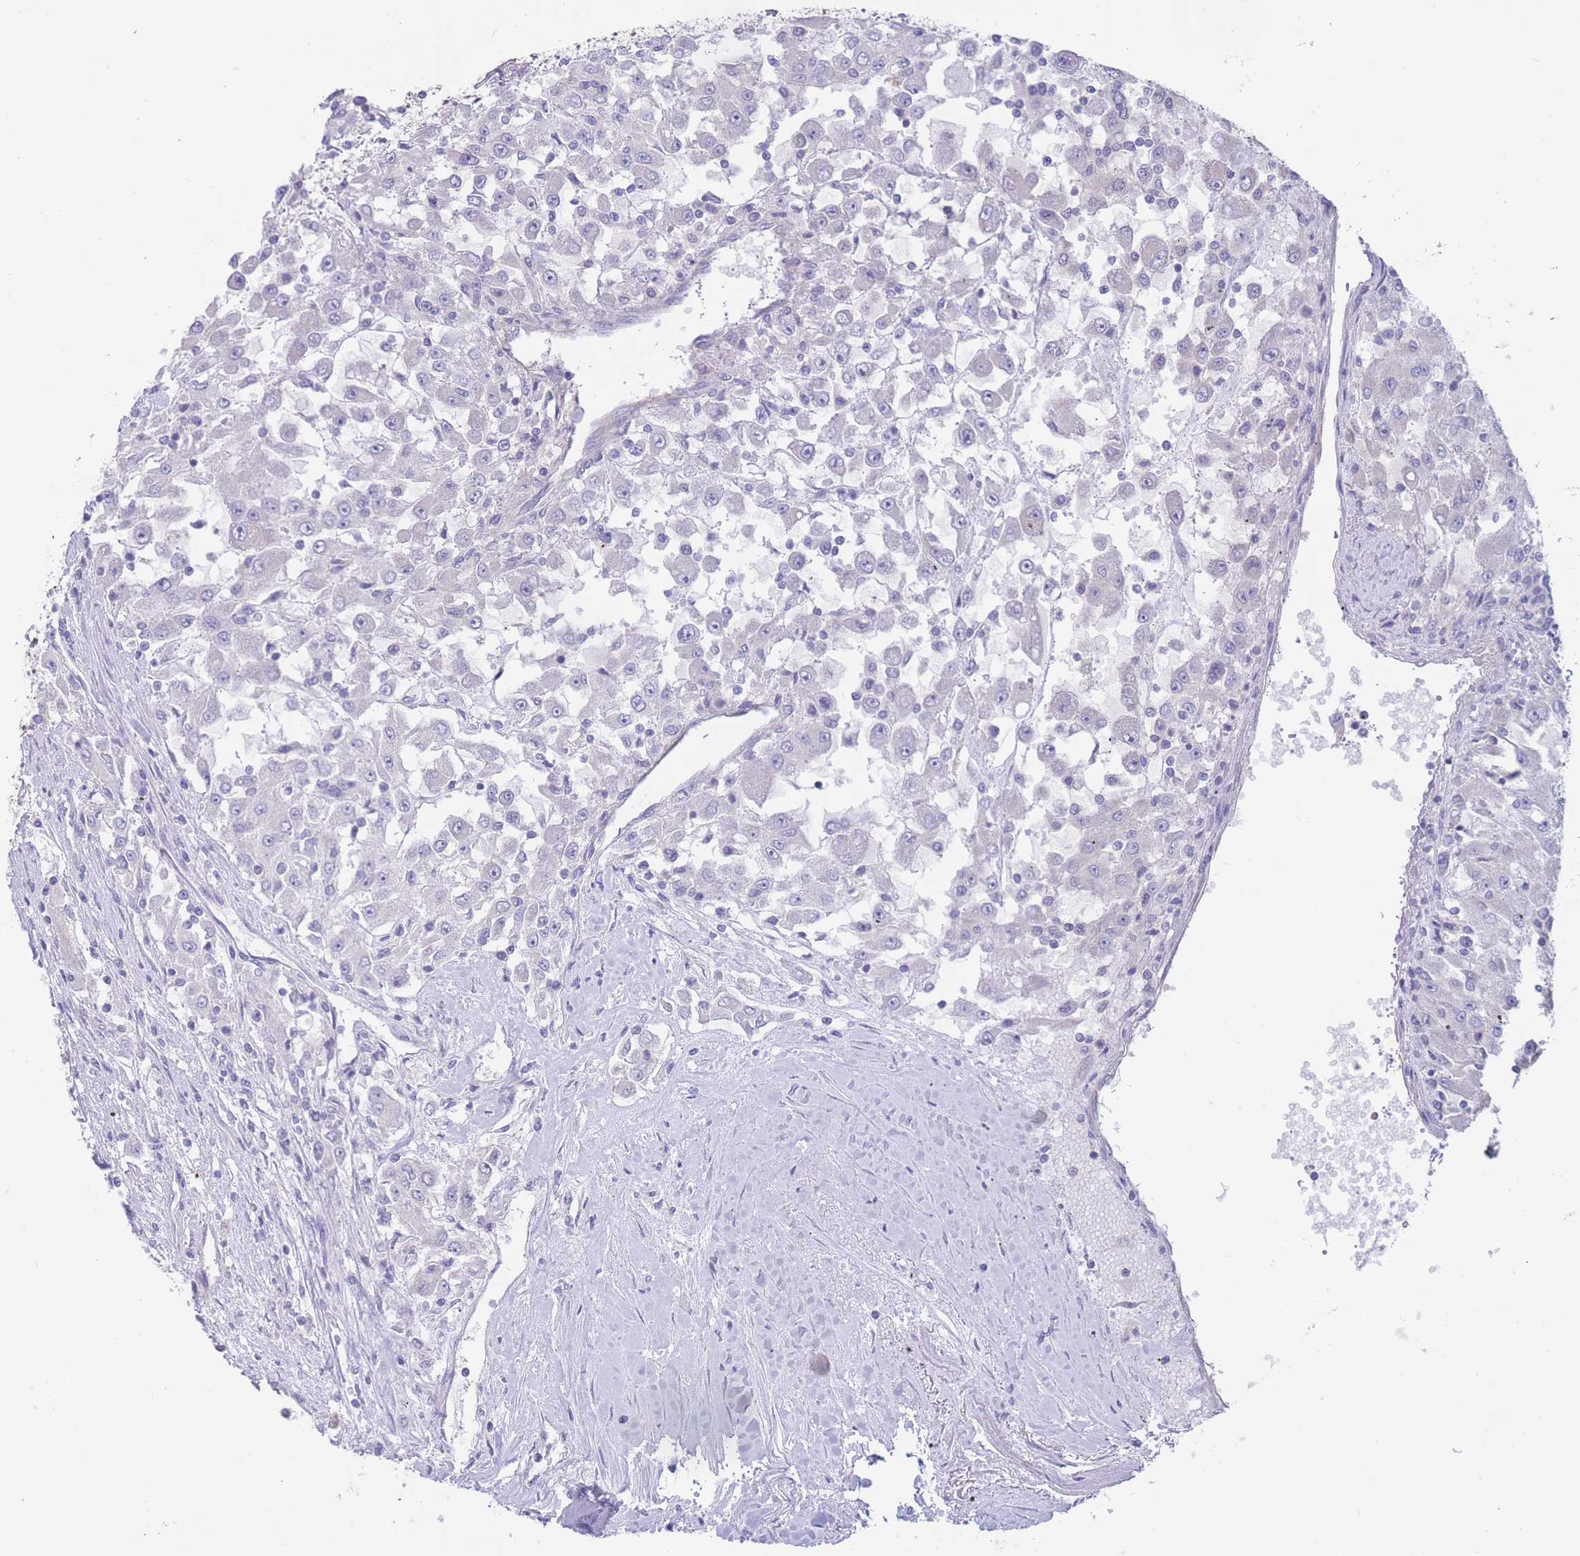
{"staining": {"intensity": "negative", "quantity": "none", "location": "none"}, "tissue": "renal cancer", "cell_type": "Tumor cells", "image_type": "cancer", "snomed": [{"axis": "morphology", "description": "Adenocarcinoma, NOS"}, {"axis": "topography", "description": "Kidney"}], "caption": "Tumor cells show no significant protein staining in adenocarcinoma (renal). Nuclei are stained in blue.", "gene": "ALS2CL", "patient": {"sex": "female", "age": 67}}